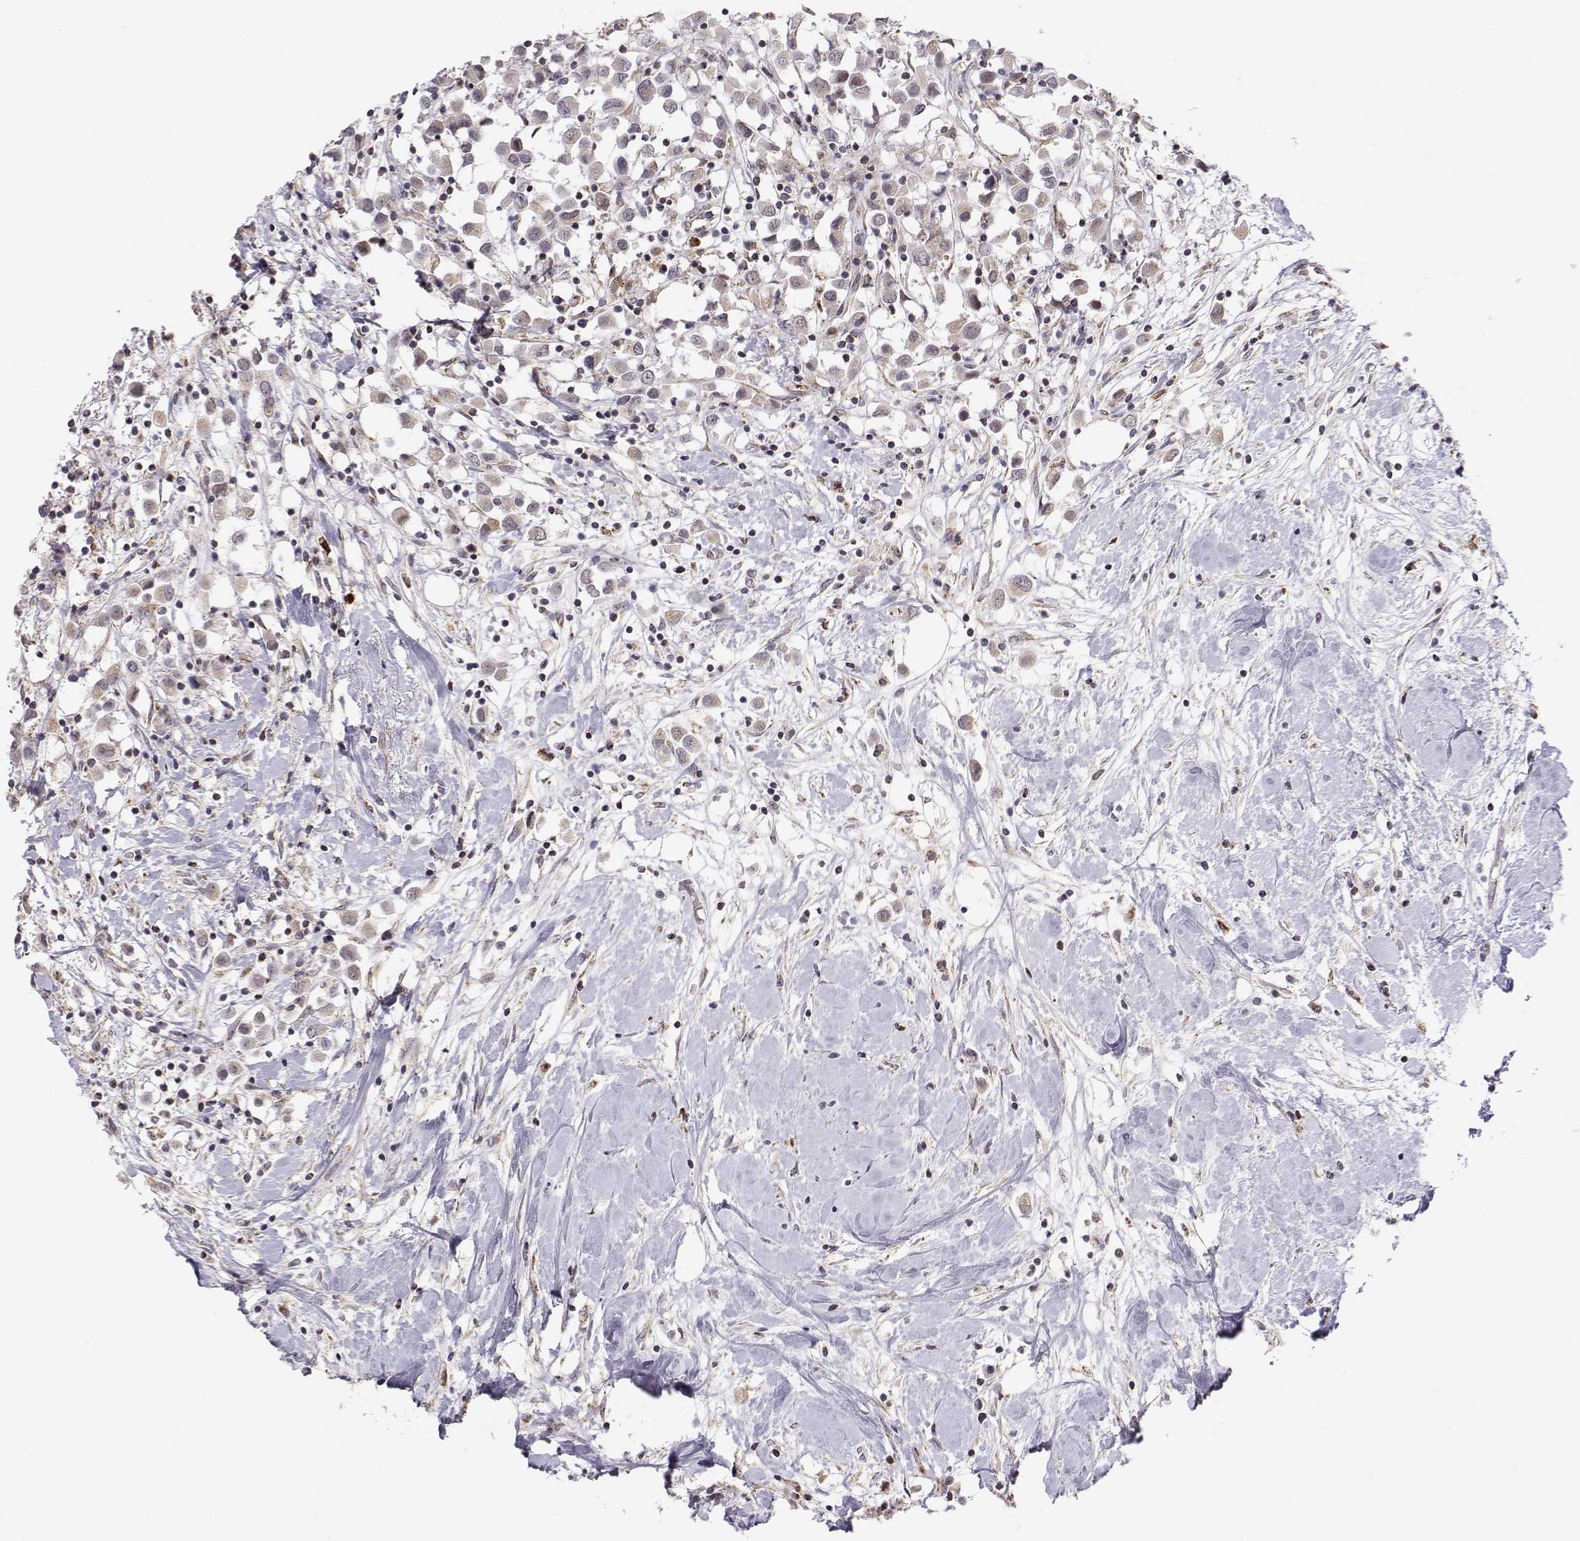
{"staining": {"intensity": "negative", "quantity": "none", "location": "none"}, "tissue": "breast cancer", "cell_type": "Tumor cells", "image_type": "cancer", "snomed": [{"axis": "morphology", "description": "Duct carcinoma"}, {"axis": "topography", "description": "Breast"}], "caption": "An immunohistochemistry (IHC) histopathology image of breast cancer (infiltrating ductal carcinoma) is shown. There is no staining in tumor cells of breast cancer (infiltrating ductal carcinoma).", "gene": "EXOG", "patient": {"sex": "female", "age": 61}}